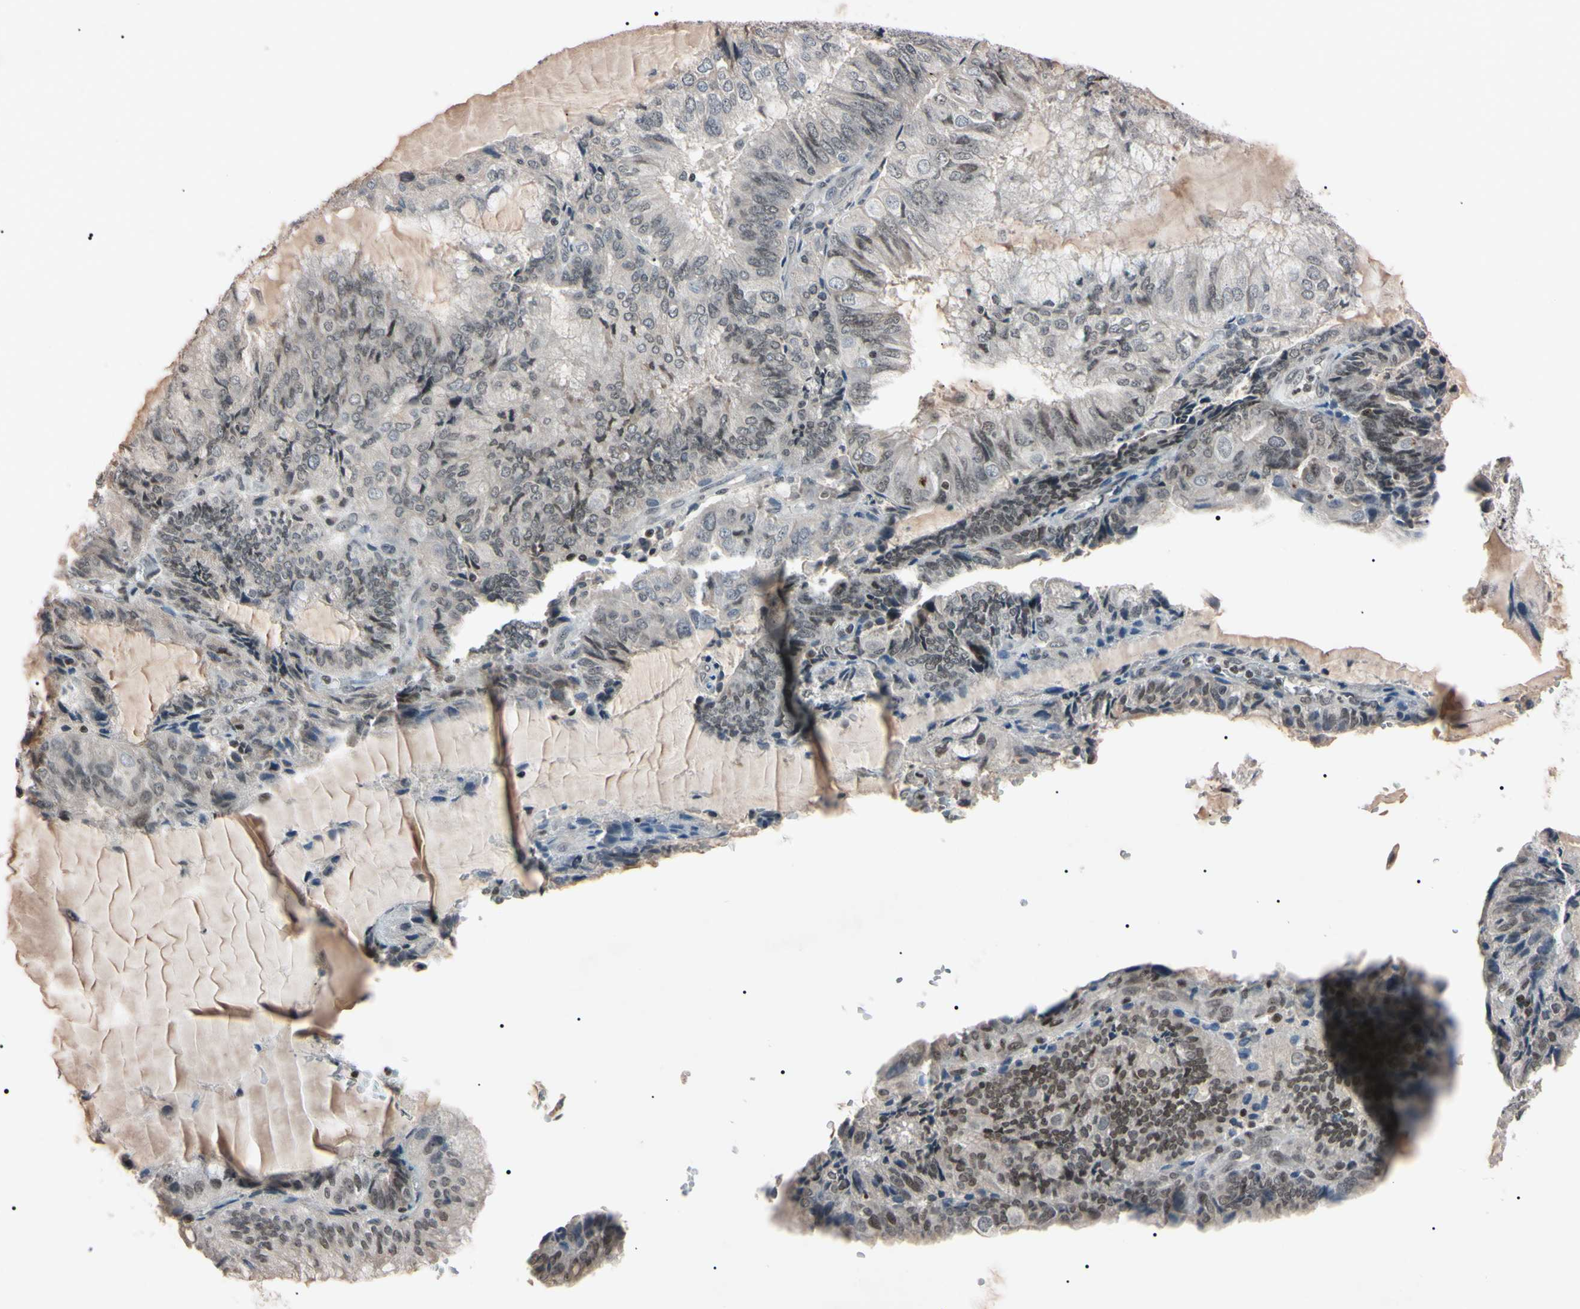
{"staining": {"intensity": "weak", "quantity": "25%-75%", "location": "nuclear"}, "tissue": "endometrial cancer", "cell_type": "Tumor cells", "image_type": "cancer", "snomed": [{"axis": "morphology", "description": "Adenocarcinoma, NOS"}, {"axis": "topography", "description": "Endometrium"}], "caption": "Immunohistochemical staining of endometrial cancer (adenocarcinoma) displays weak nuclear protein positivity in approximately 25%-75% of tumor cells.", "gene": "YY1", "patient": {"sex": "female", "age": 81}}